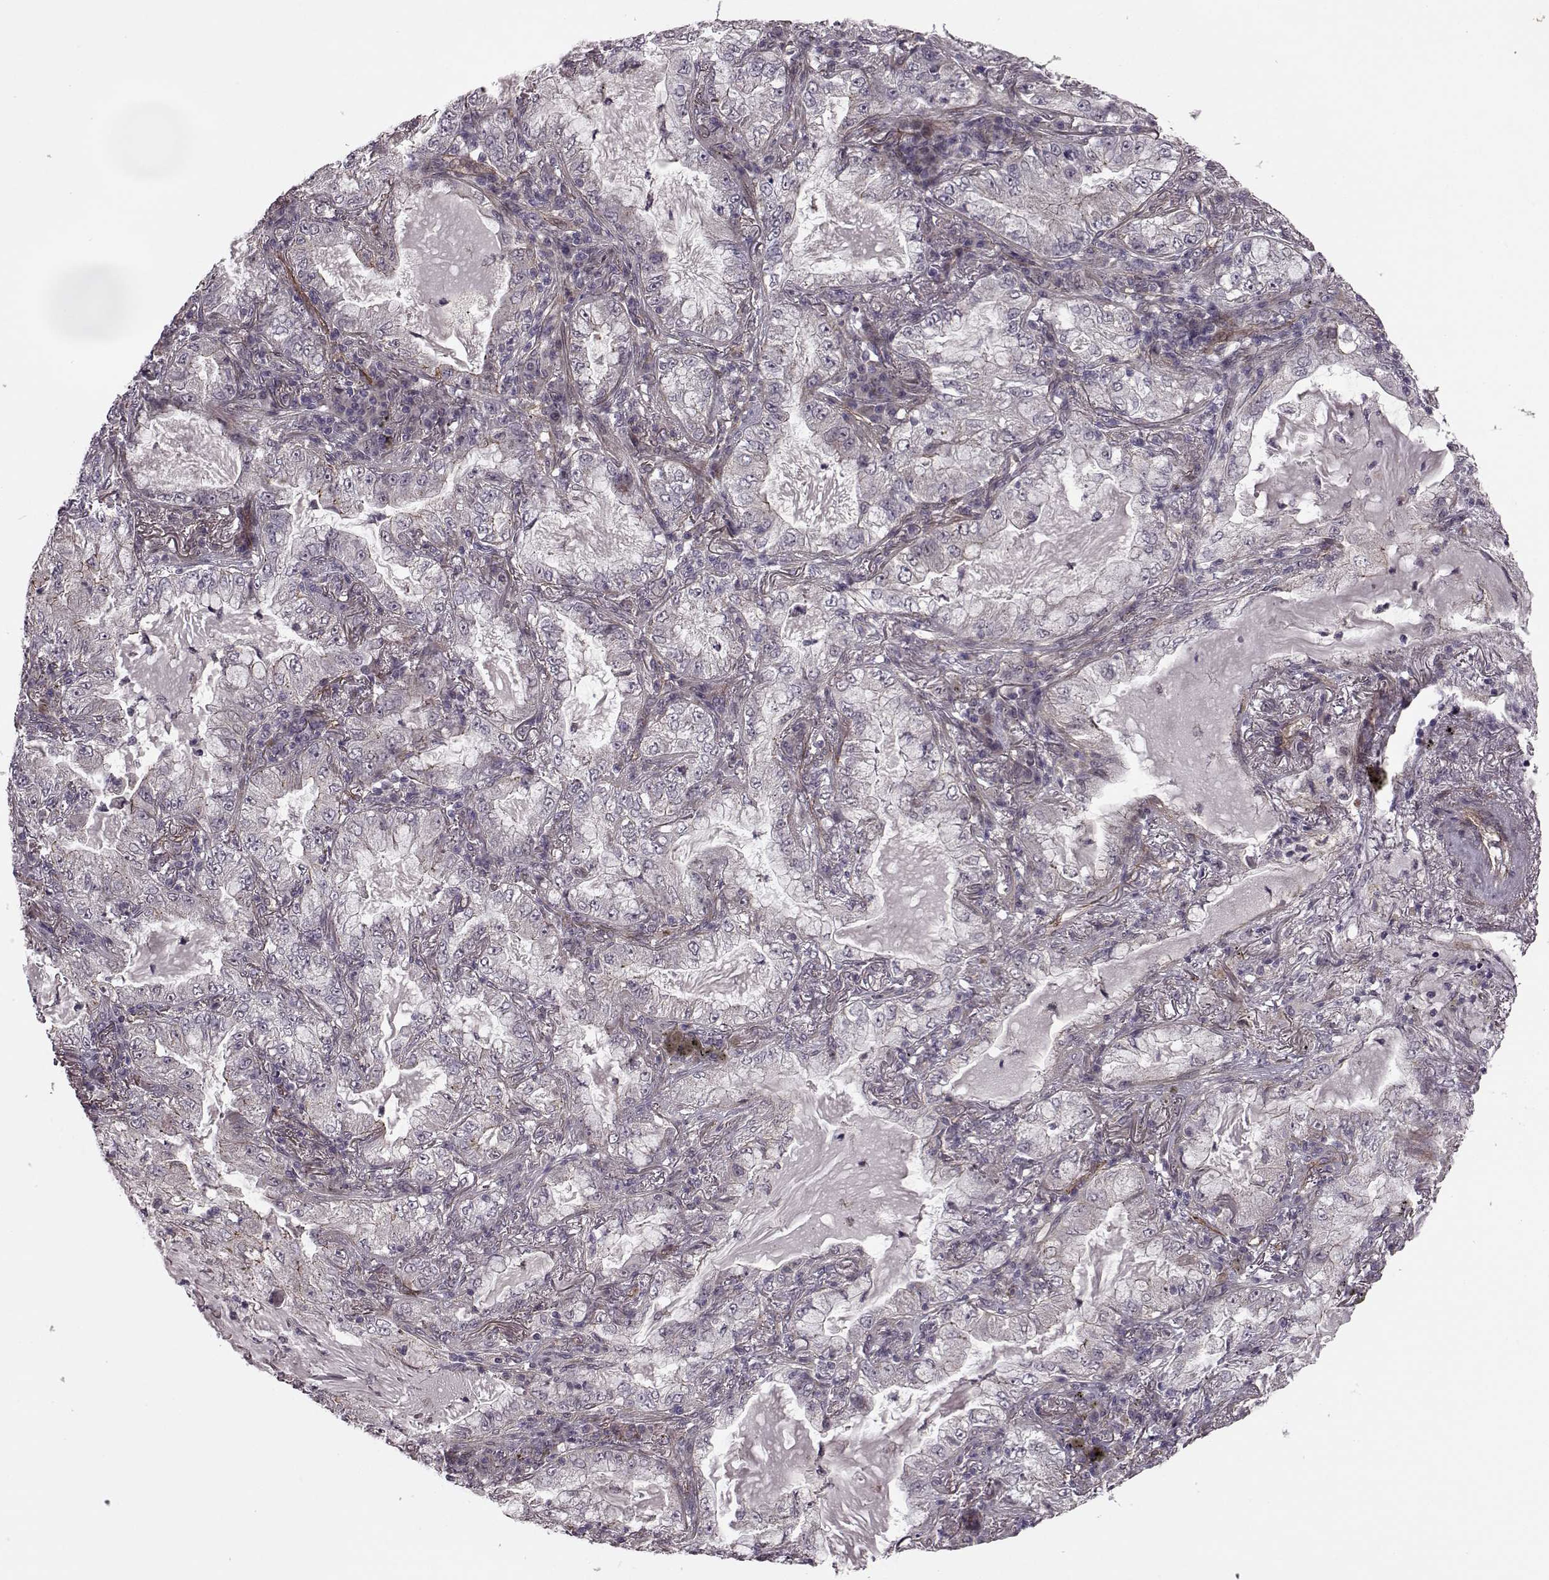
{"staining": {"intensity": "moderate", "quantity": "<25%", "location": "cytoplasmic/membranous"}, "tissue": "lung cancer", "cell_type": "Tumor cells", "image_type": "cancer", "snomed": [{"axis": "morphology", "description": "Adenocarcinoma, NOS"}, {"axis": "topography", "description": "Lung"}], "caption": "A brown stain labels moderate cytoplasmic/membranous expression of a protein in human lung cancer (adenocarcinoma) tumor cells. Immunohistochemistry (ihc) stains the protein in brown and the nuclei are stained blue.", "gene": "SYNPO", "patient": {"sex": "female", "age": 73}}